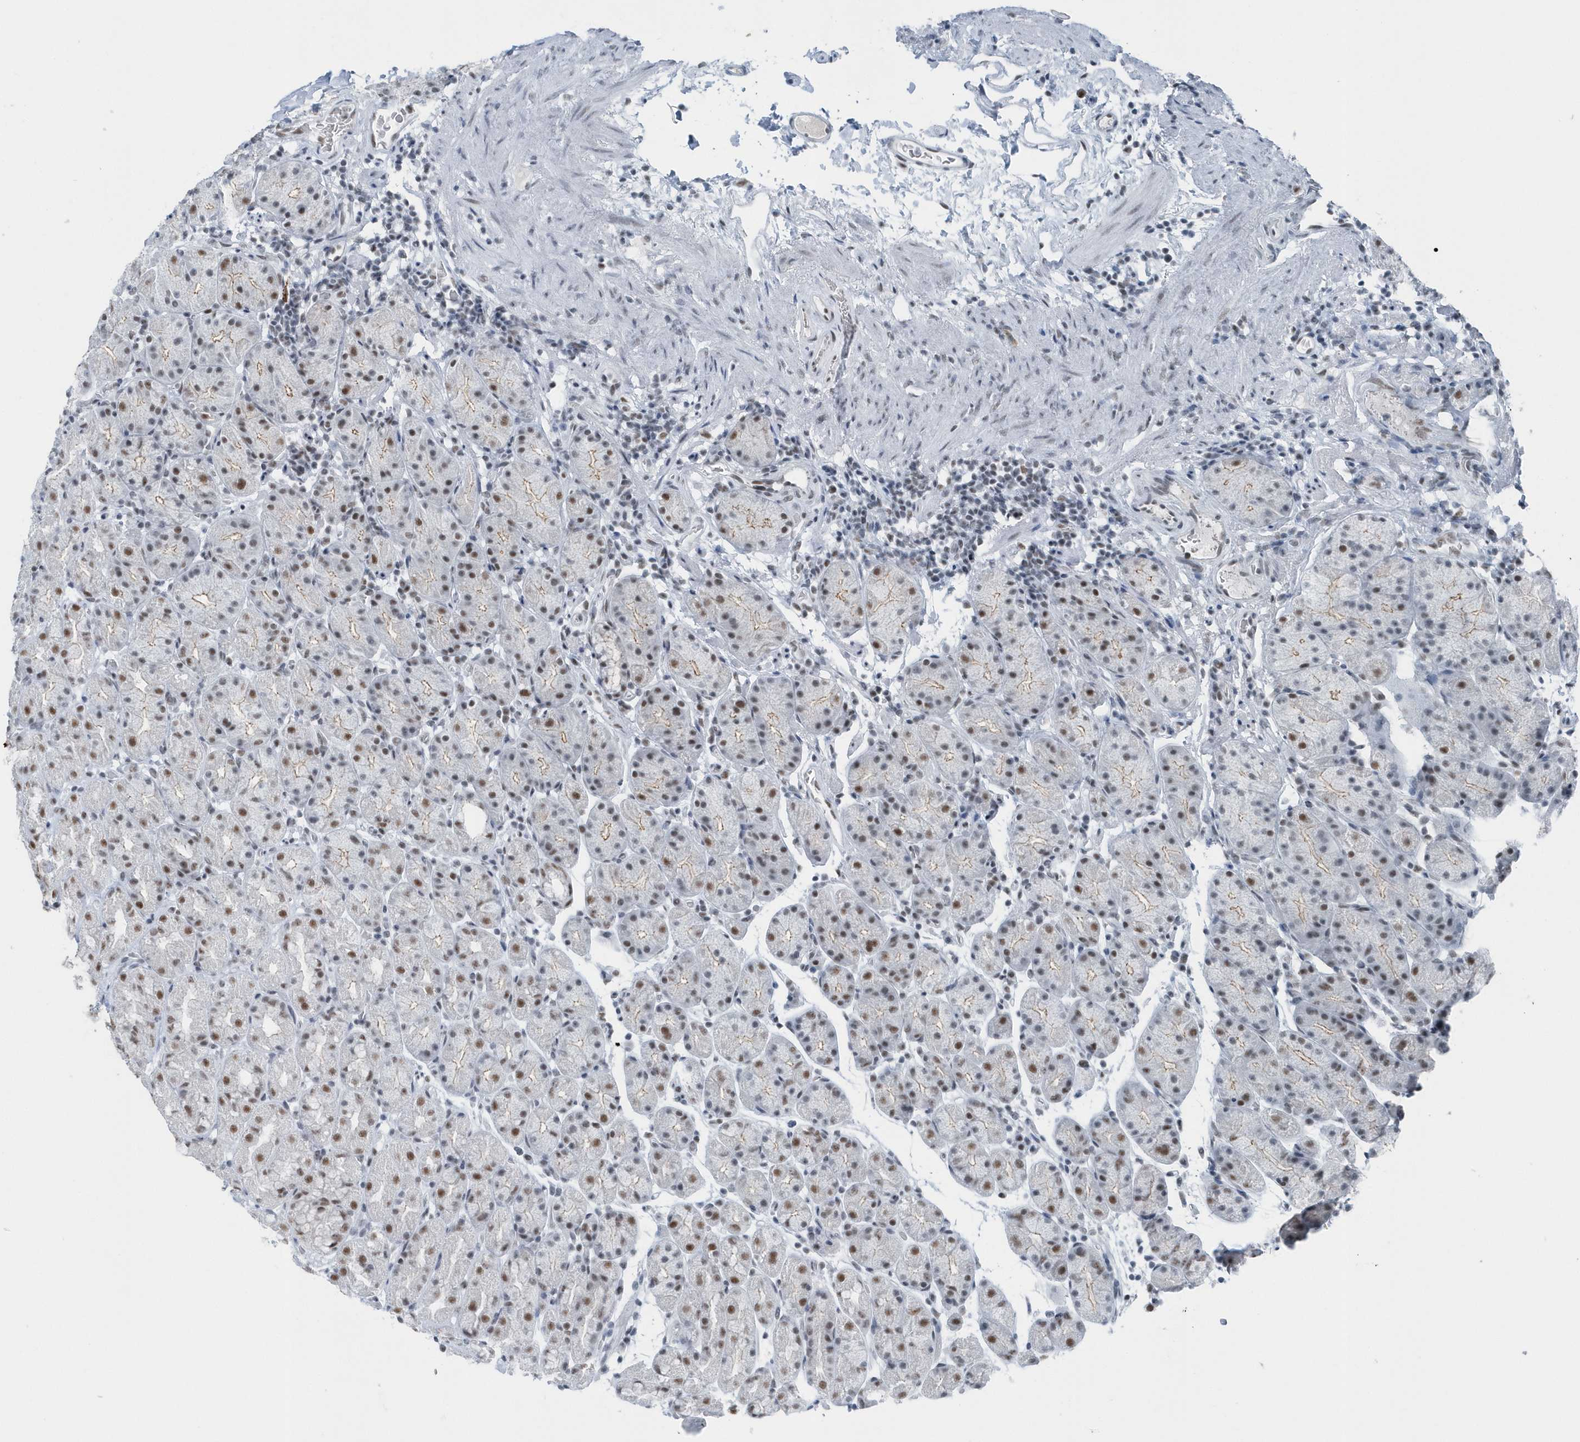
{"staining": {"intensity": "moderate", "quantity": "25%-75%", "location": "nuclear"}, "tissue": "stomach", "cell_type": "Glandular cells", "image_type": "normal", "snomed": [{"axis": "morphology", "description": "Normal tissue, NOS"}, {"axis": "topography", "description": "Stomach, upper"}], "caption": "Immunohistochemistry (IHC) staining of normal stomach, which demonstrates medium levels of moderate nuclear staining in about 25%-75% of glandular cells indicating moderate nuclear protein positivity. The staining was performed using DAB (3,3'-diaminobenzidine) (brown) for protein detection and nuclei were counterstained in hematoxylin (blue).", "gene": "FIP1L1", "patient": {"sex": "male", "age": 68}}